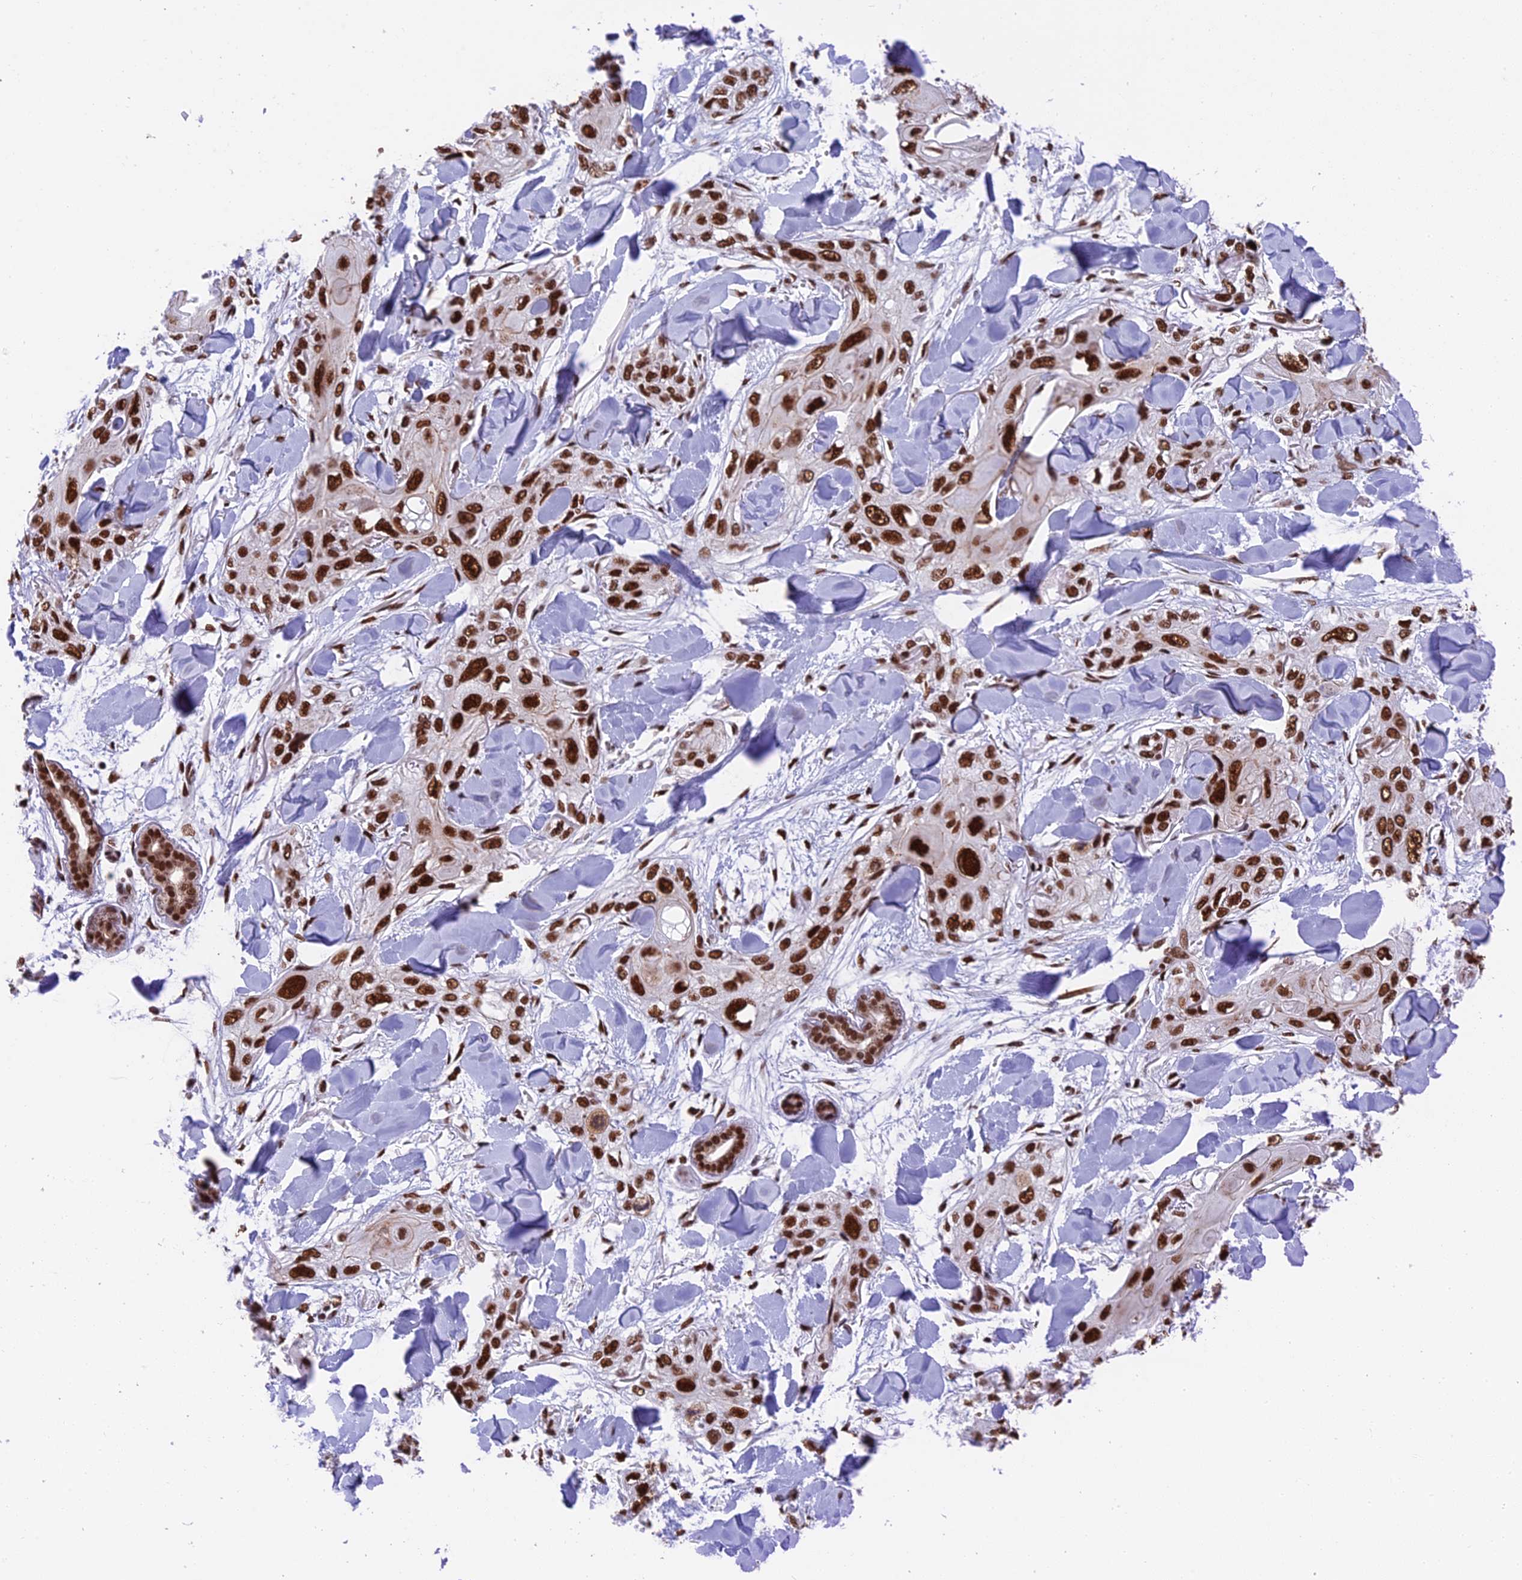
{"staining": {"intensity": "strong", "quantity": ">75%", "location": "nuclear"}, "tissue": "skin cancer", "cell_type": "Tumor cells", "image_type": "cancer", "snomed": [{"axis": "morphology", "description": "Normal tissue, NOS"}, {"axis": "morphology", "description": "Squamous cell carcinoma, NOS"}, {"axis": "topography", "description": "Skin"}], "caption": "Immunohistochemistry image of skin squamous cell carcinoma stained for a protein (brown), which exhibits high levels of strong nuclear staining in about >75% of tumor cells.", "gene": "EEF1AKMT3", "patient": {"sex": "male", "age": 72}}